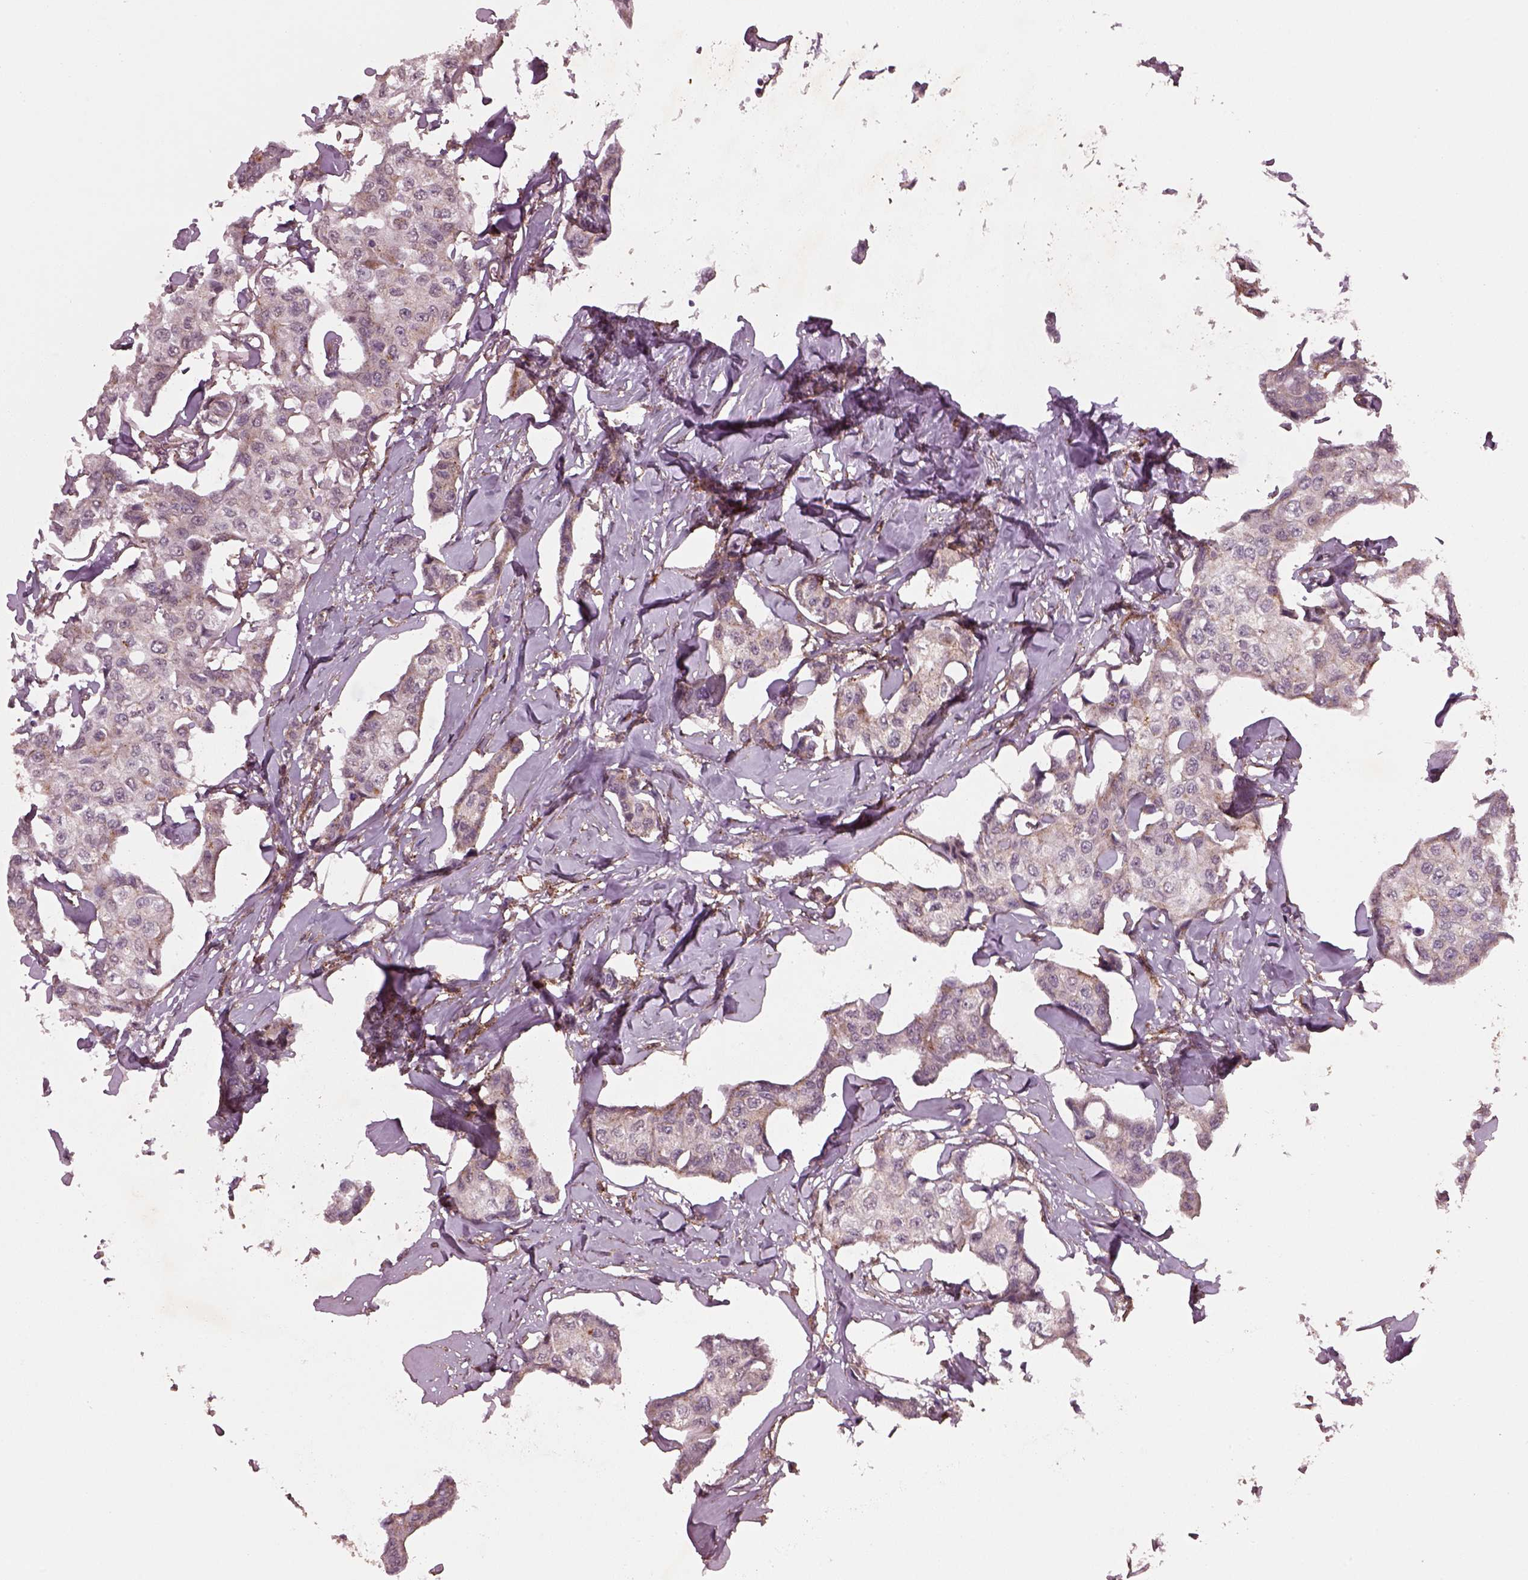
{"staining": {"intensity": "weak", "quantity": "25%-75%", "location": "cytoplasmic/membranous"}, "tissue": "breast cancer", "cell_type": "Tumor cells", "image_type": "cancer", "snomed": [{"axis": "morphology", "description": "Duct carcinoma"}, {"axis": "topography", "description": "Breast"}], "caption": "Weak cytoplasmic/membranous staining is present in about 25%-75% of tumor cells in breast intraductal carcinoma. The staining is performed using DAB (3,3'-diaminobenzidine) brown chromogen to label protein expression. The nuclei are counter-stained blue using hematoxylin.", "gene": "WASHC2A", "patient": {"sex": "female", "age": 80}}